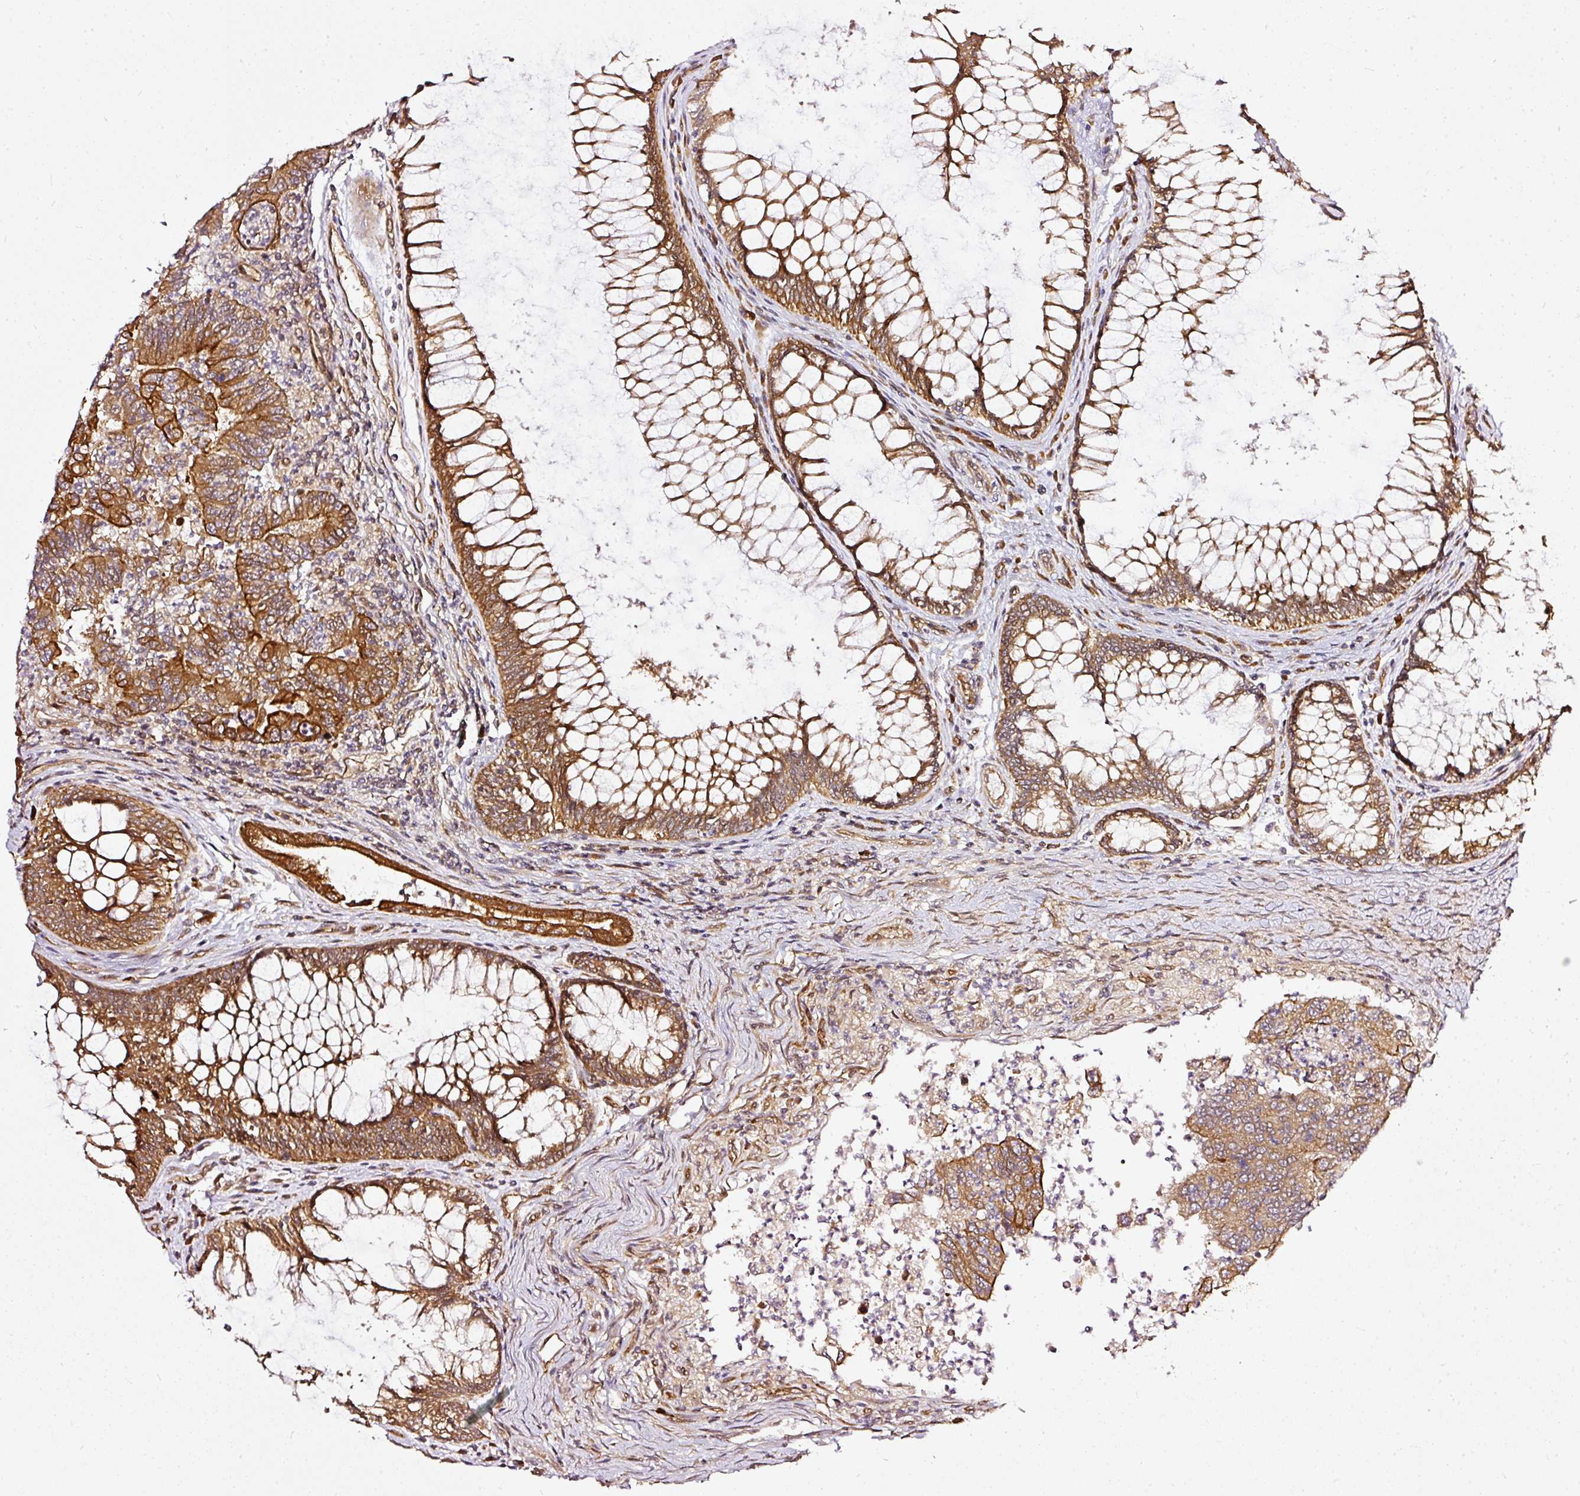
{"staining": {"intensity": "moderate", "quantity": ">75%", "location": "cytoplasmic/membranous"}, "tissue": "colorectal cancer", "cell_type": "Tumor cells", "image_type": "cancer", "snomed": [{"axis": "morphology", "description": "Adenocarcinoma, NOS"}, {"axis": "topography", "description": "Colon"}], "caption": "Adenocarcinoma (colorectal) was stained to show a protein in brown. There is medium levels of moderate cytoplasmic/membranous expression in approximately >75% of tumor cells.", "gene": "MIF4GD", "patient": {"sex": "female", "age": 67}}